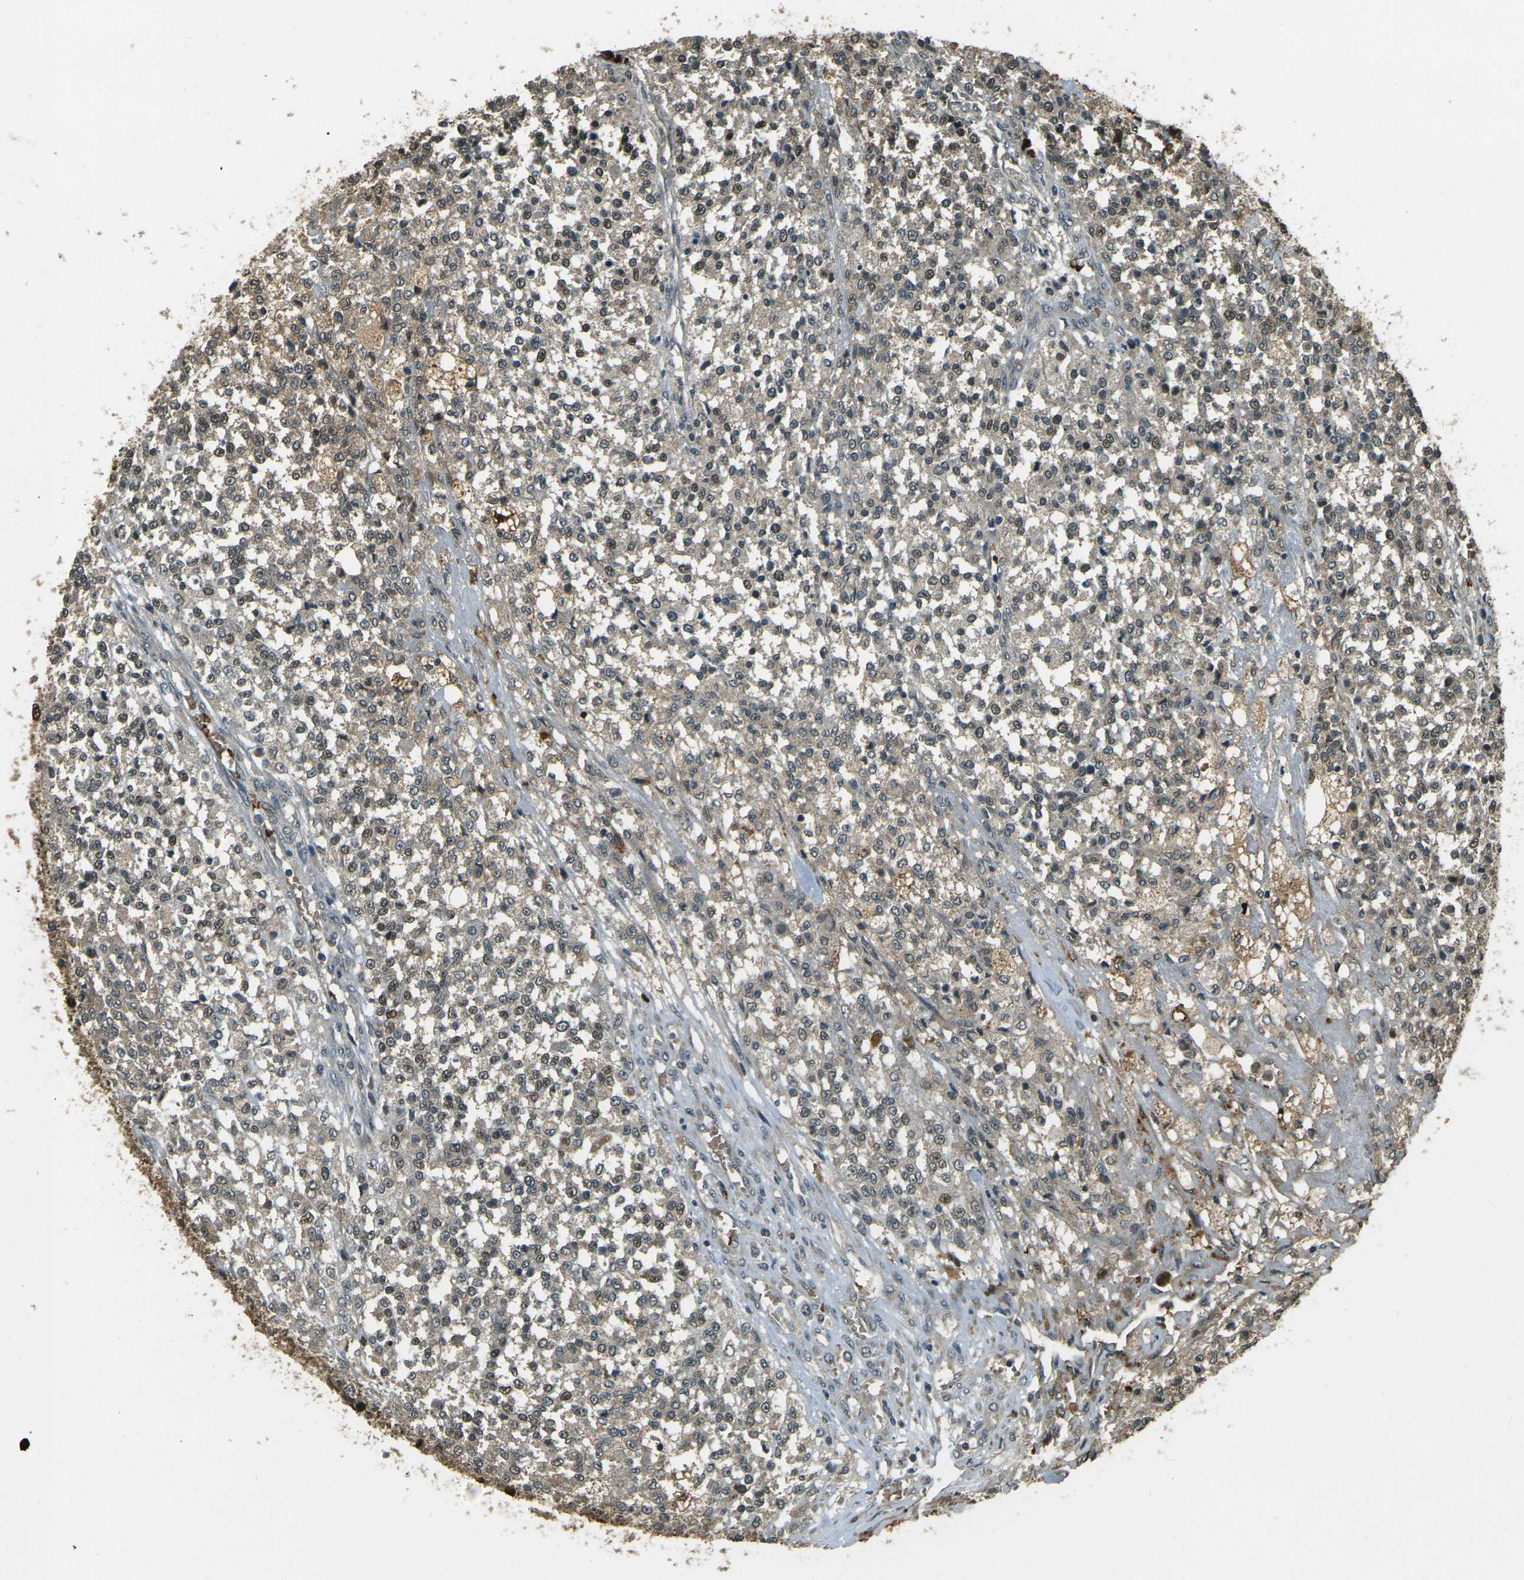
{"staining": {"intensity": "weak", "quantity": ">75%", "location": "cytoplasmic/membranous,nuclear"}, "tissue": "testis cancer", "cell_type": "Tumor cells", "image_type": "cancer", "snomed": [{"axis": "morphology", "description": "Seminoma, NOS"}, {"axis": "topography", "description": "Testis"}], "caption": "Immunohistochemistry (IHC) (DAB (3,3'-diaminobenzidine)) staining of human testis cancer (seminoma) reveals weak cytoplasmic/membranous and nuclear protein expression in about >75% of tumor cells.", "gene": "TOR1A", "patient": {"sex": "male", "age": 59}}